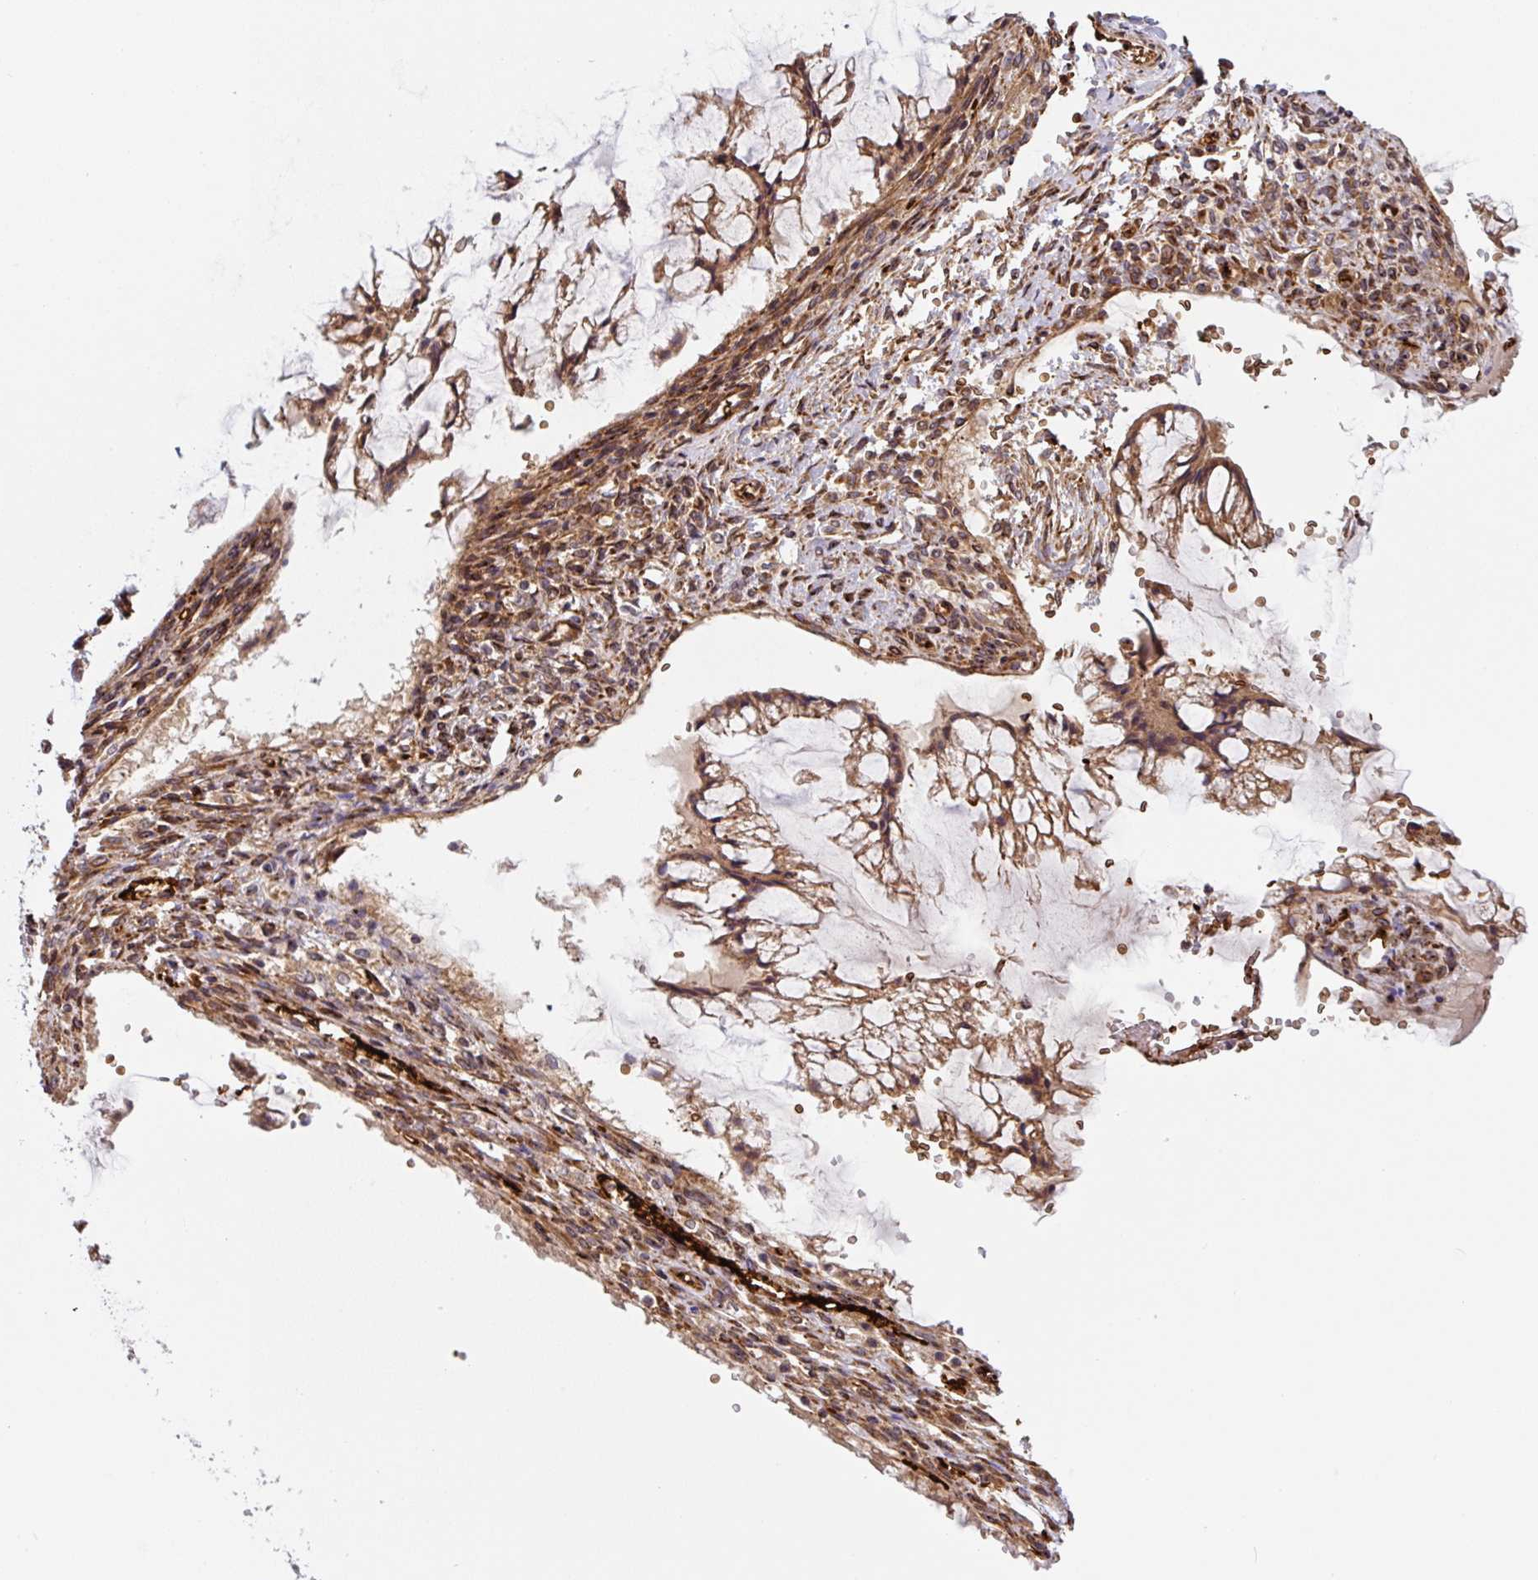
{"staining": {"intensity": "moderate", "quantity": ">75%", "location": "cytoplasmic/membranous"}, "tissue": "ovarian cancer", "cell_type": "Tumor cells", "image_type": "cancer", "snomed": [{"axis": "morphology", "description": "Cystadenocarcinoma, mucinous, NOS"}, {"axis": "topography", "description": "Ovary"}], "caption": "Tumor cells demonstrate moderate cytoplasmic/membranous positivity in approximately >75% of cells in ovarian cancer (mucinous cystadenocarcinoma).", "gene": "APOBEC3D", "patient": {"sex": "female", "age": 73}}